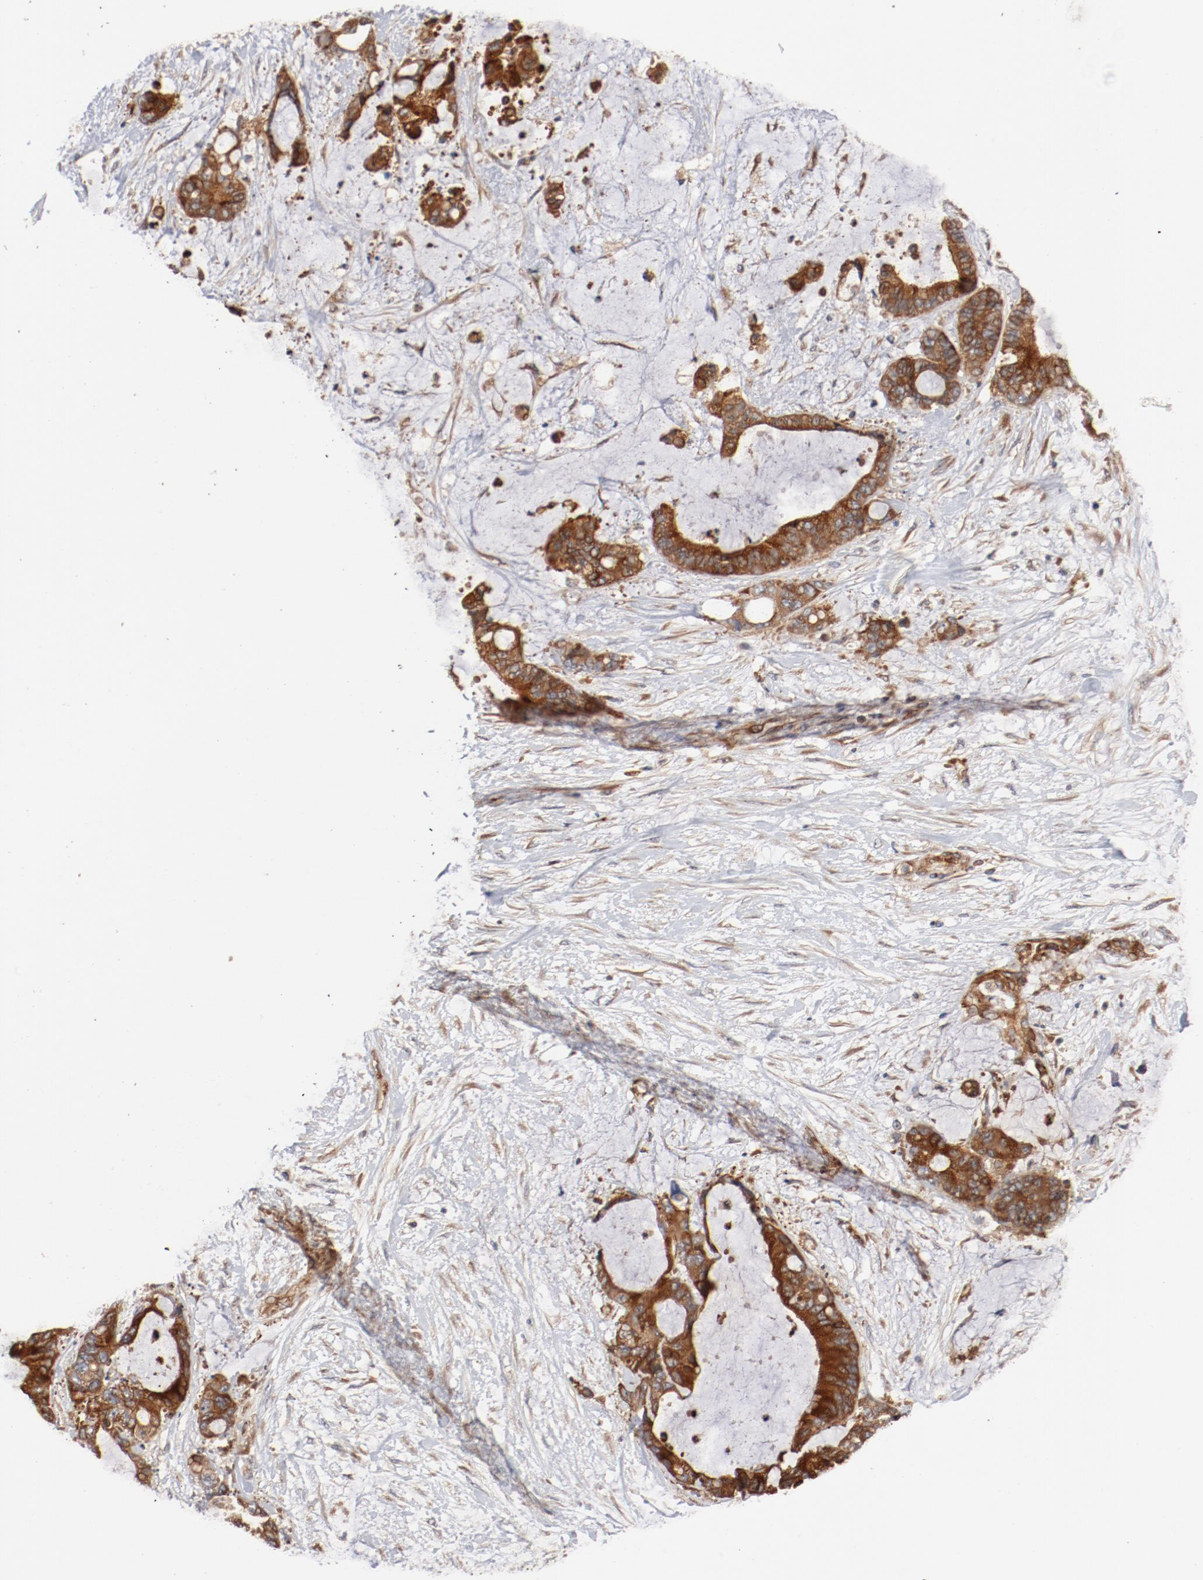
{"staining": {"intensity": "moderate", "quantity": ">75%", "location": "cytoplasmic/membranous"}, "tissue": "liver cancer", "cell_type": "Tumor cells", "image_type": "cancer", "snomed": [{"axis": "morphology", "description": "Cholangiocarcinoma"}, {"axis": "topography", "description": "Liver"}], "caption": "The image shows staining of liver cholangiocarcinoma, revealing moderate cytoplasmic/membranous protein staining (brown color) within tumor cells. The protein of interest is stained brown, and the nuclei are stained in blue (DAB IHC with brightfield microscopy, high magnification).", "gene": "PITPNM2", "patient": {"sex": "female", "age": 73}}